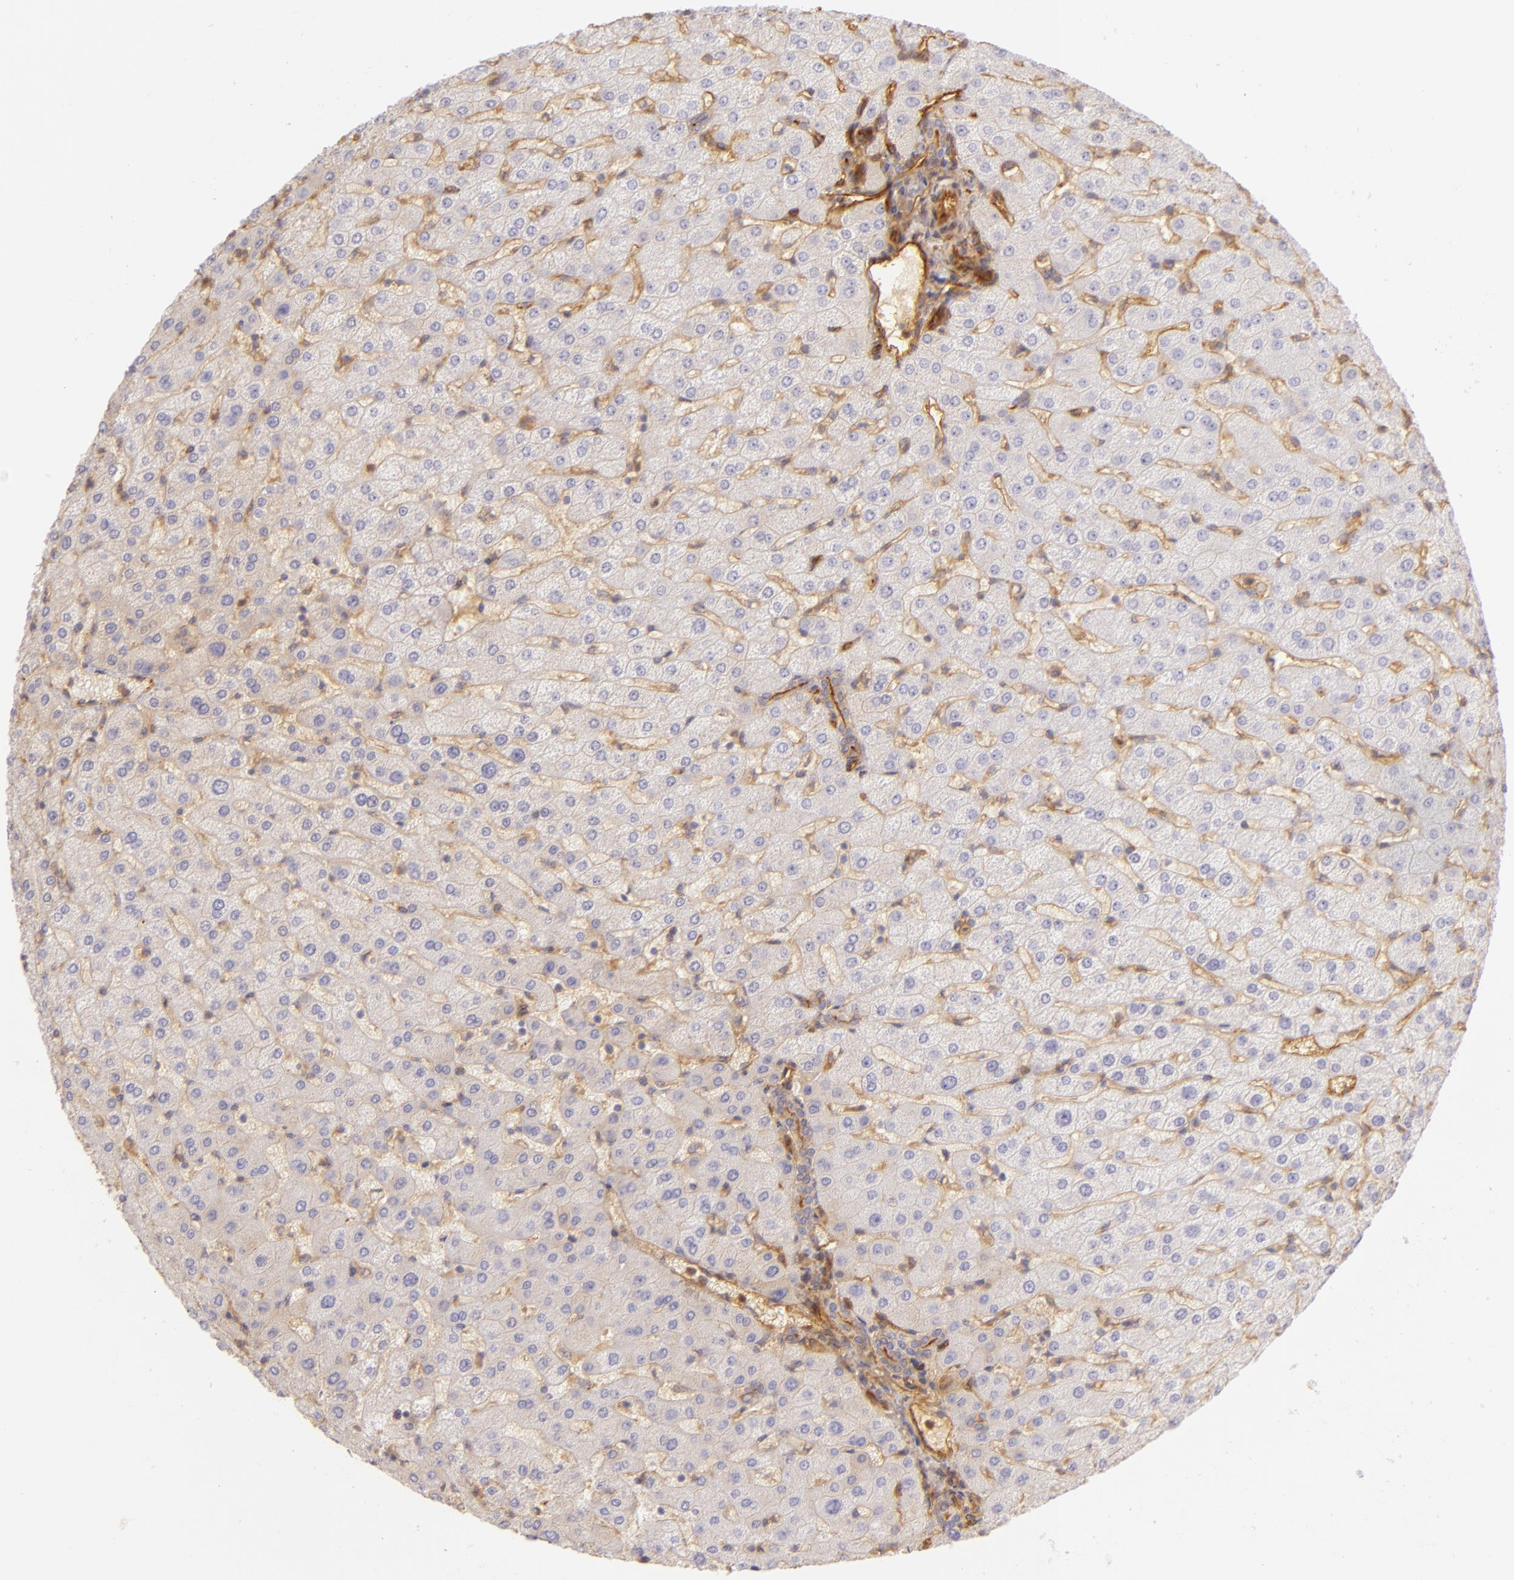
{"staining": {"intensity": "weak", "quantity": ">75%", "location": "cytoplasmic/membranous"}, "tissue": "liver", "cell_type": "Cholangiocytes", "image_type": "normal", "snomed": [{"axis": "morphology", "description": "Normal tissue, NOS"}, {"axis": "morphology", "description": "Fibrosis, NOS"}, {"axis": "topography", "description": "Liver"}], "caption": "Immunohistochemical staining of benign liver displays weak cytoplasmic/membranous protein positivity in about >75% of cholangiocytes. (DAB (3,3'-diaminobenzidine) = brown stain, brightfield microscopy at high magnification).", "gene": "CD59", "patient": {"sex": "female", "age": 29}}